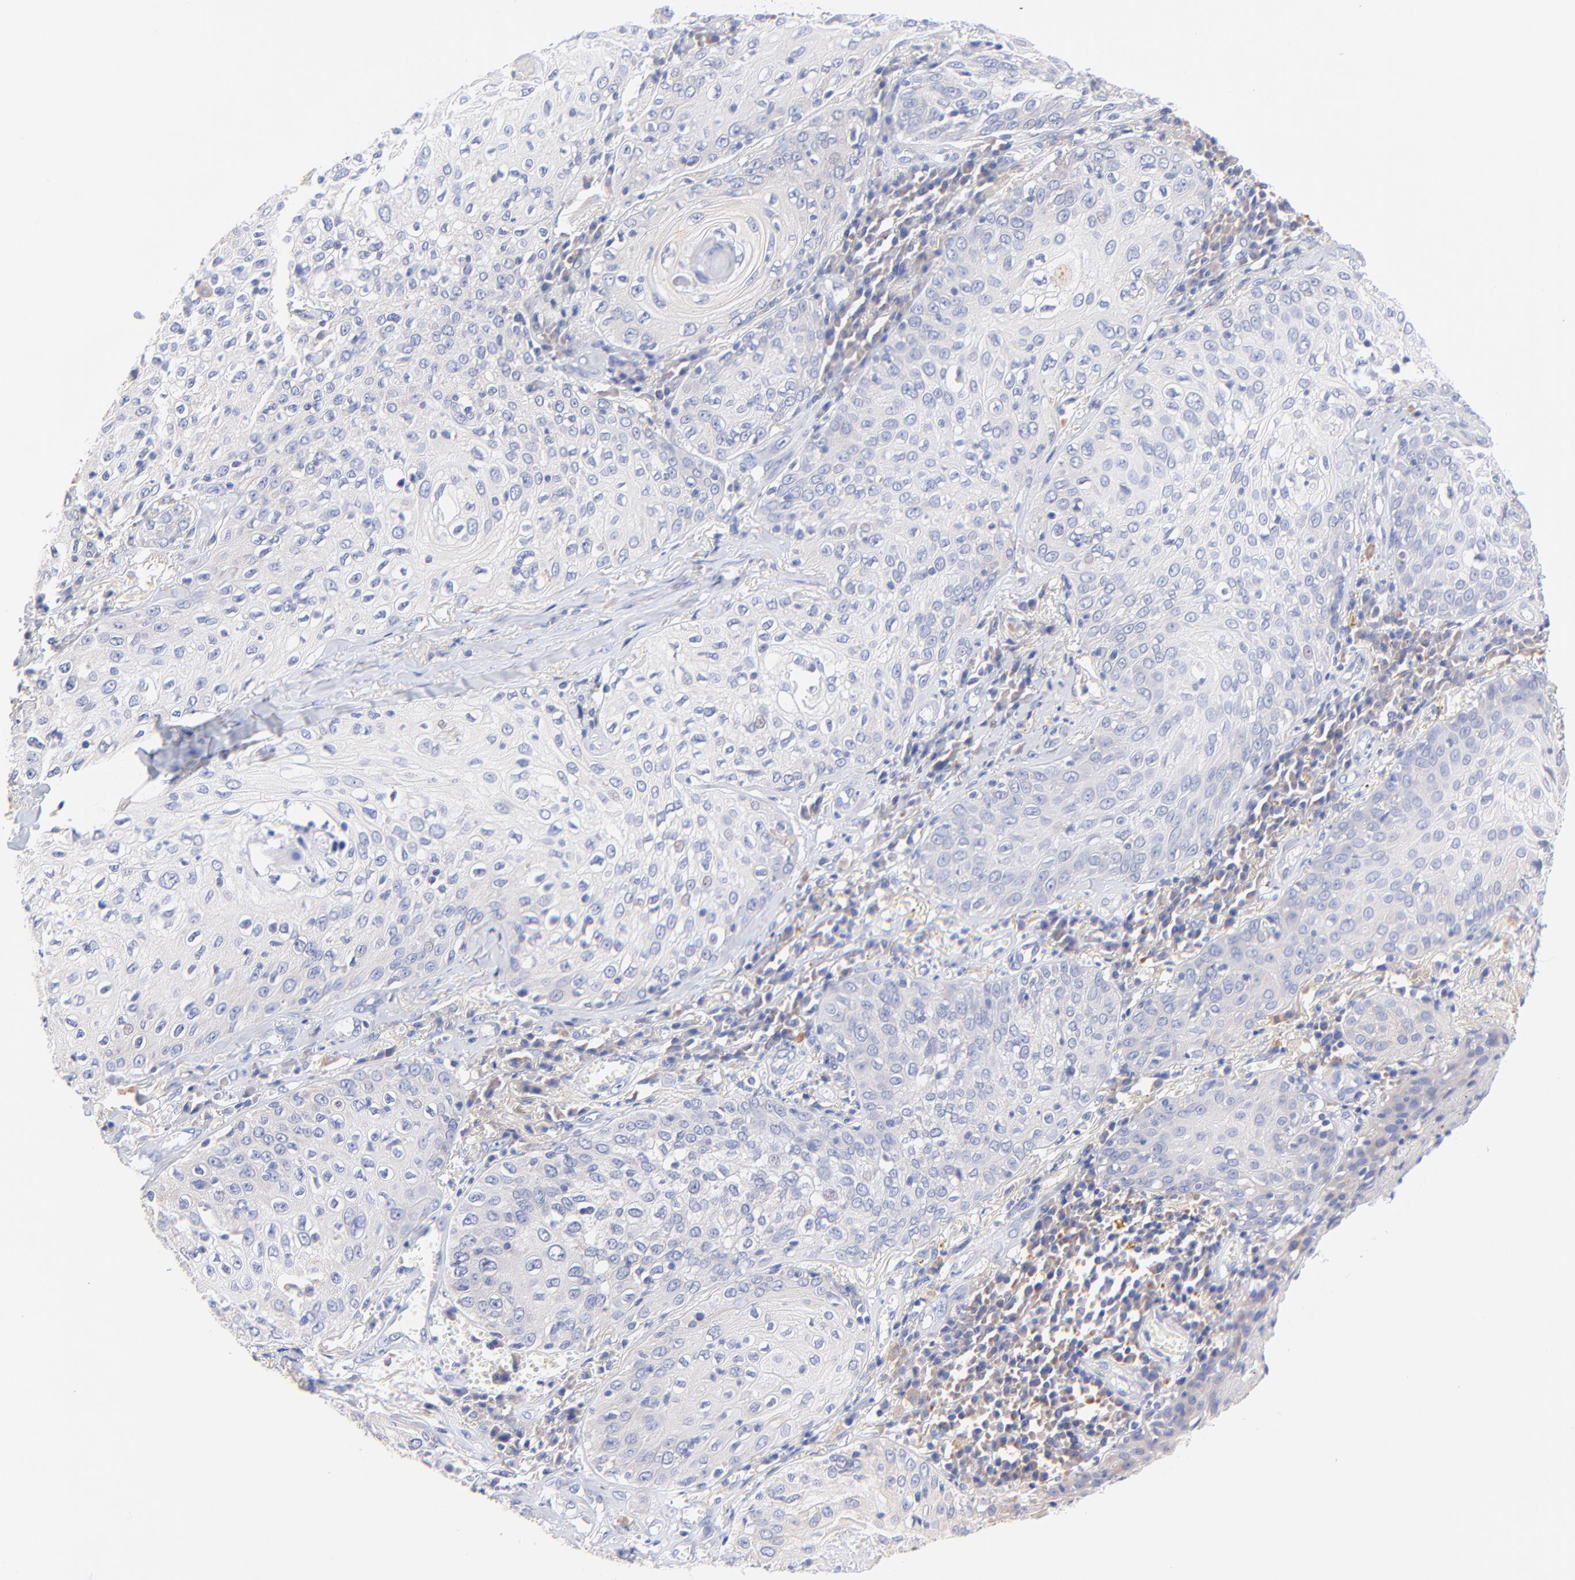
{"staining": {"intensity": "negative", "quantity": "none", "location": "none"}, "tissue": "skin cancer", "cell_type": "Tumor cells", "image_type": "cancer", "snomed": [{"axis": "morphology", "description": "Squamous cell carcinoma, NOS"}, {"axis": "topography", "description": "Skin"}], "caption": "A high-resolution micrograph shows immunohistochemistry (IHC) staining of skin cancer (squamous cell carcinoma), which displays no significant positivity in tumor cells. The staining is performed using DAB (3,3'-diaminobenzidine) brown chromogen with nuclei counter-stained in using hematoxylin.", "gene": "EBP", "patient": {"sex": "male", "age": 65}}